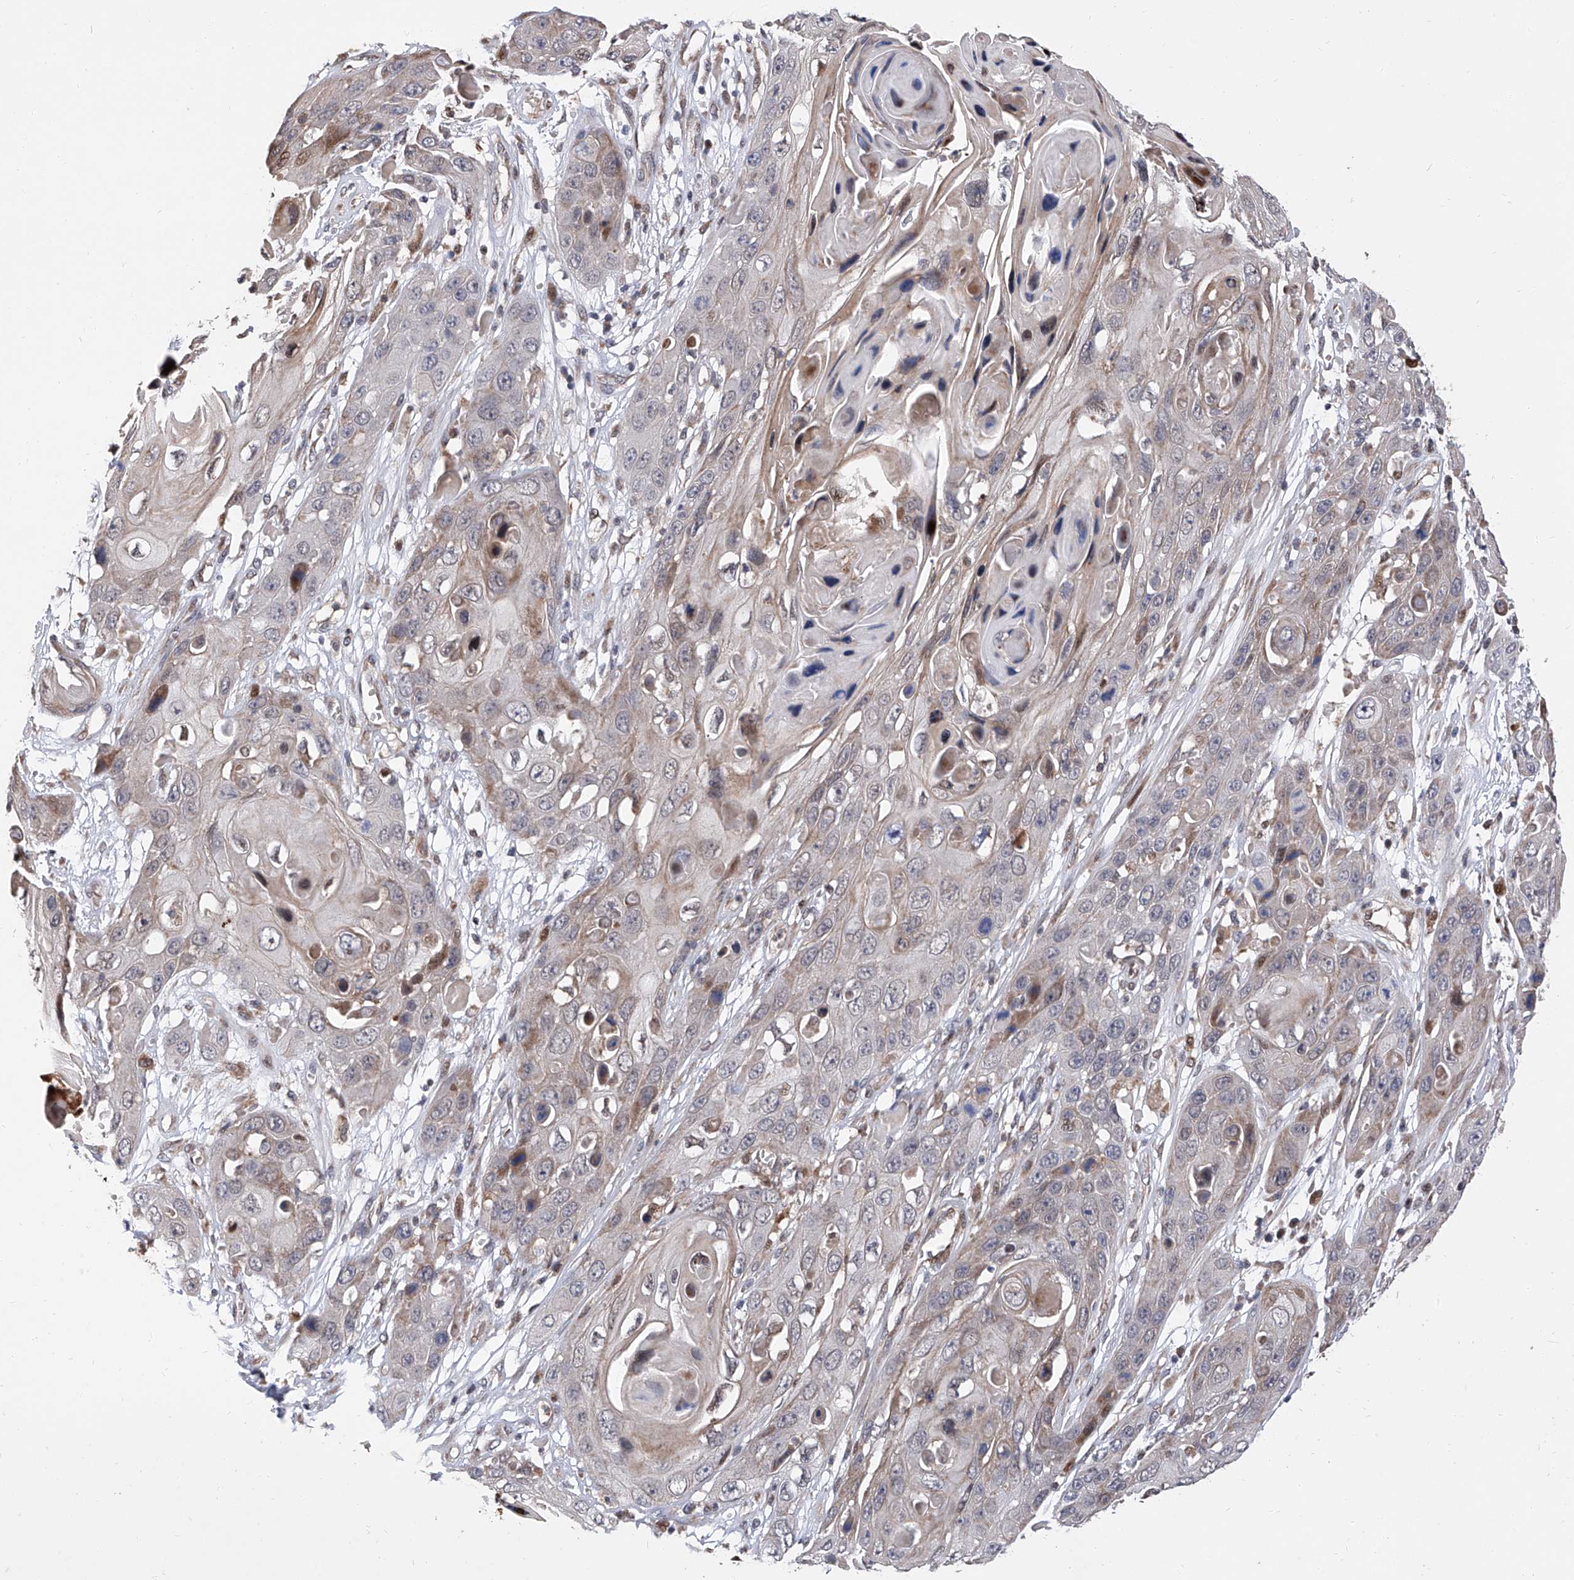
{"staining": {"intensity": "weak", "quantity": "<25%", "location": "cytoplasmic/membranous"}, "tissue": "skin cancer", "cell_type": "Tumor cells", "image_type": "cancer", "snomed": [{"axis": "morphology", "description": "Squamous cell carcinoma, NOS"}, {"axis": "topography", "description": "Skin"}], "caption": "There is no significant expression in tumor cells of squamous cell carcinoma (skin).", "gene": "FARP2", "patient": {"sex": "male", "age": 55}}